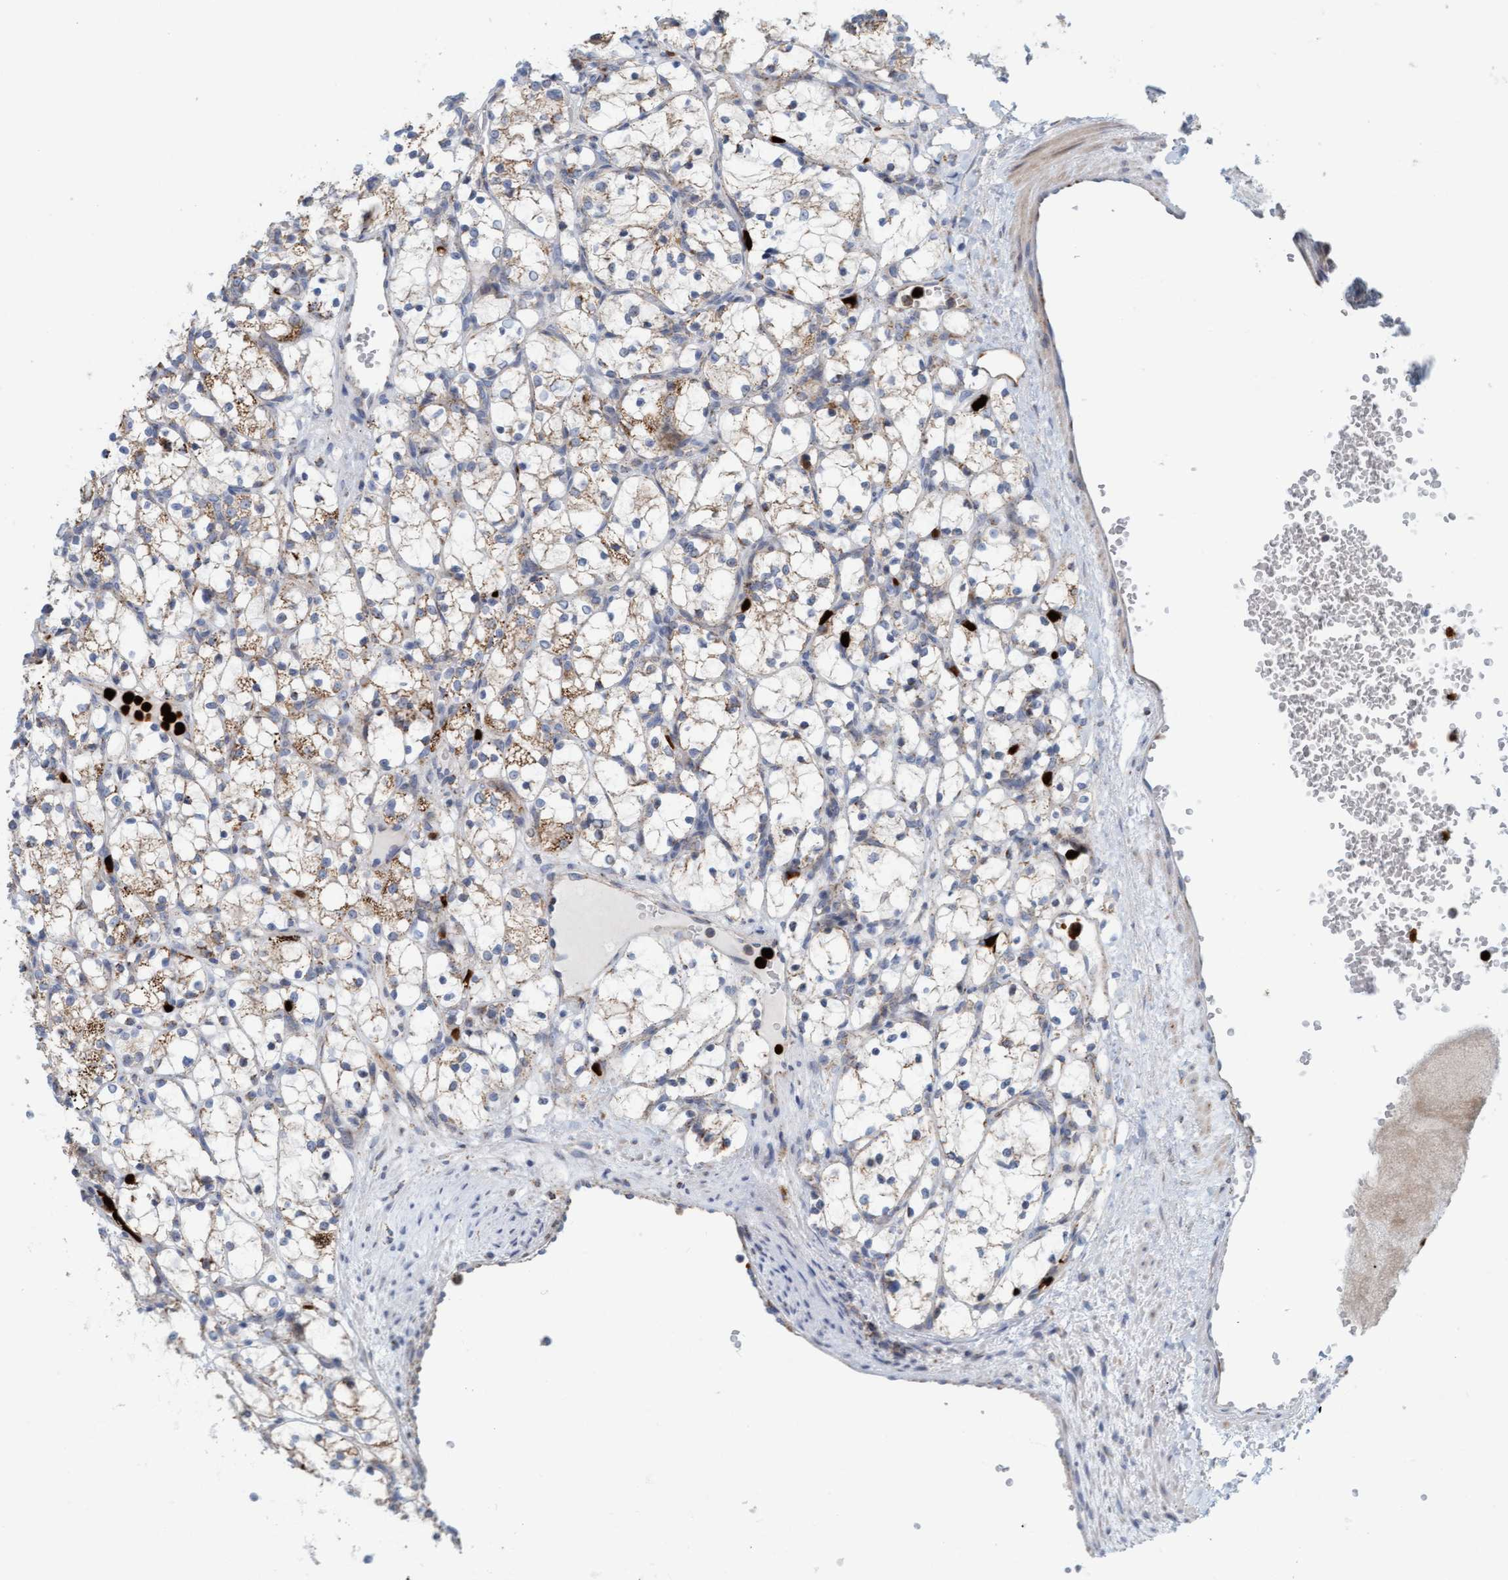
{"staining": {"intensity": "moderate", "quantity": "25%-75%", "location": "cytoplasmic/membranous"}, "tissue": "renal cancer", "cell_type": "Tumor cells", "image_type": "cancer", "snomed": [{"axis": "morphology", "description": "Adenocarcinoma, NOS"}, {"axis": "topography", "description": "Kidney"}], "caption": "IHC micrograph of human renal cancer stained for a protein (brown), which demonstrates medium levels of moderate cytoplasmic/membranous staining in about 25%-75% of tumor cells.", "gene": "B9D1", "patient": {"sex": "female", "age": 69}}